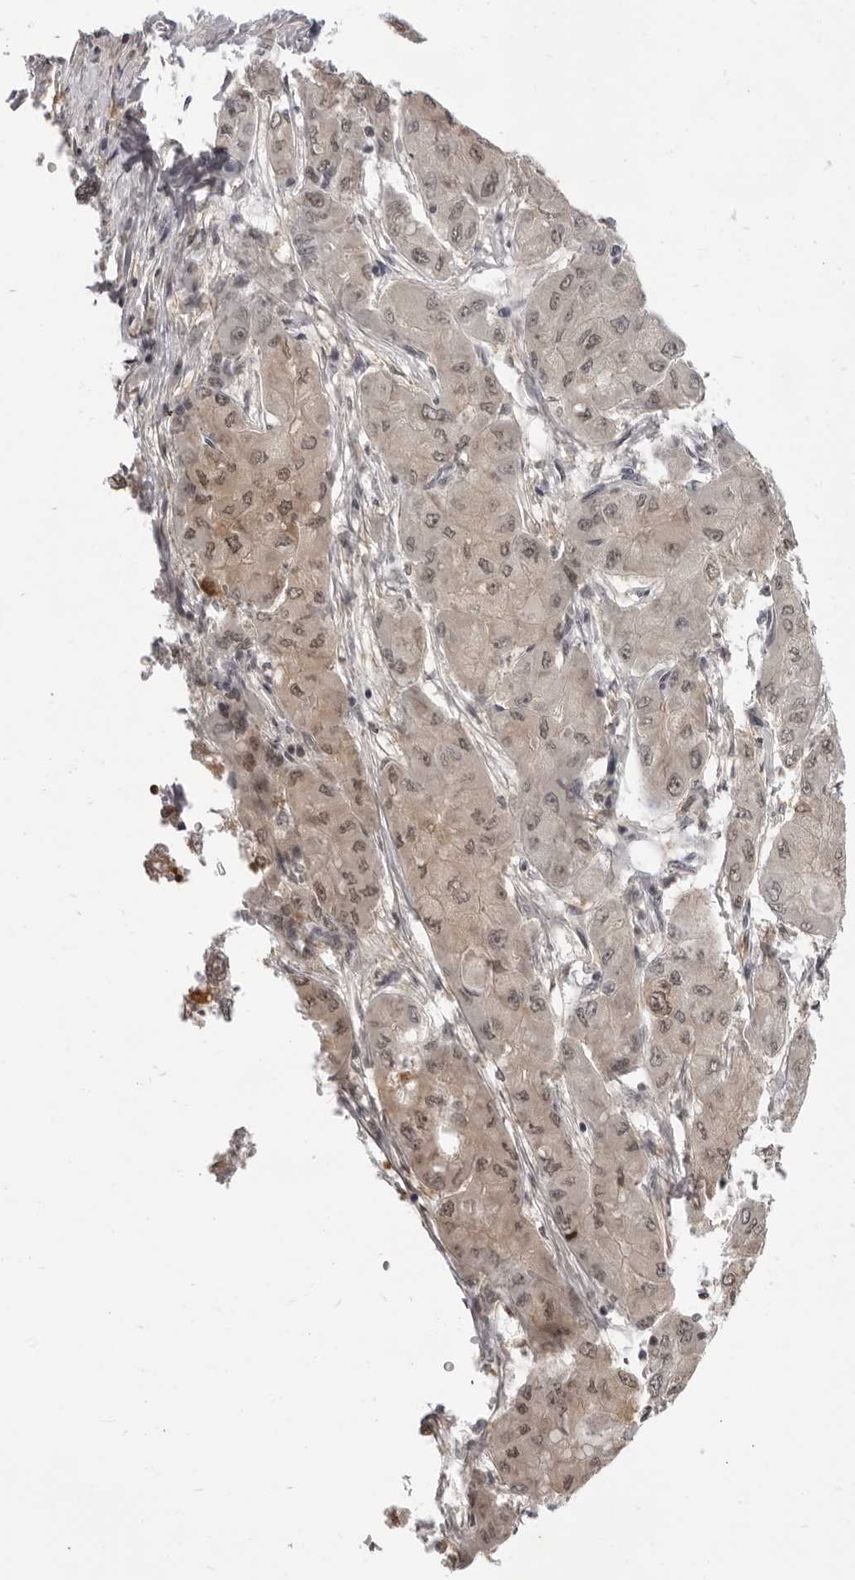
{"staining": {"intensity": "weak", "quantity": ">75%", "location": "nuclear"}, "tissue": "liver cancer", "cell_type": "Tumor cells", "image_type": "cancer", "snomed": [{"axis": "morphology", "description": "Carcinoma, Hepatocellular, NOS"}, {"axis": "topography", "description": "Liver"}], "caption": "An immunohistochemistry photomicrograph of neoplastic tissue is shown. Protein staining in brown labels weak nuclear positivity in hepatocellular carcinoma (liver) within tumor cells.", "gene": "SRGAP2", "patient": {"sex": "male", "age": 80}}